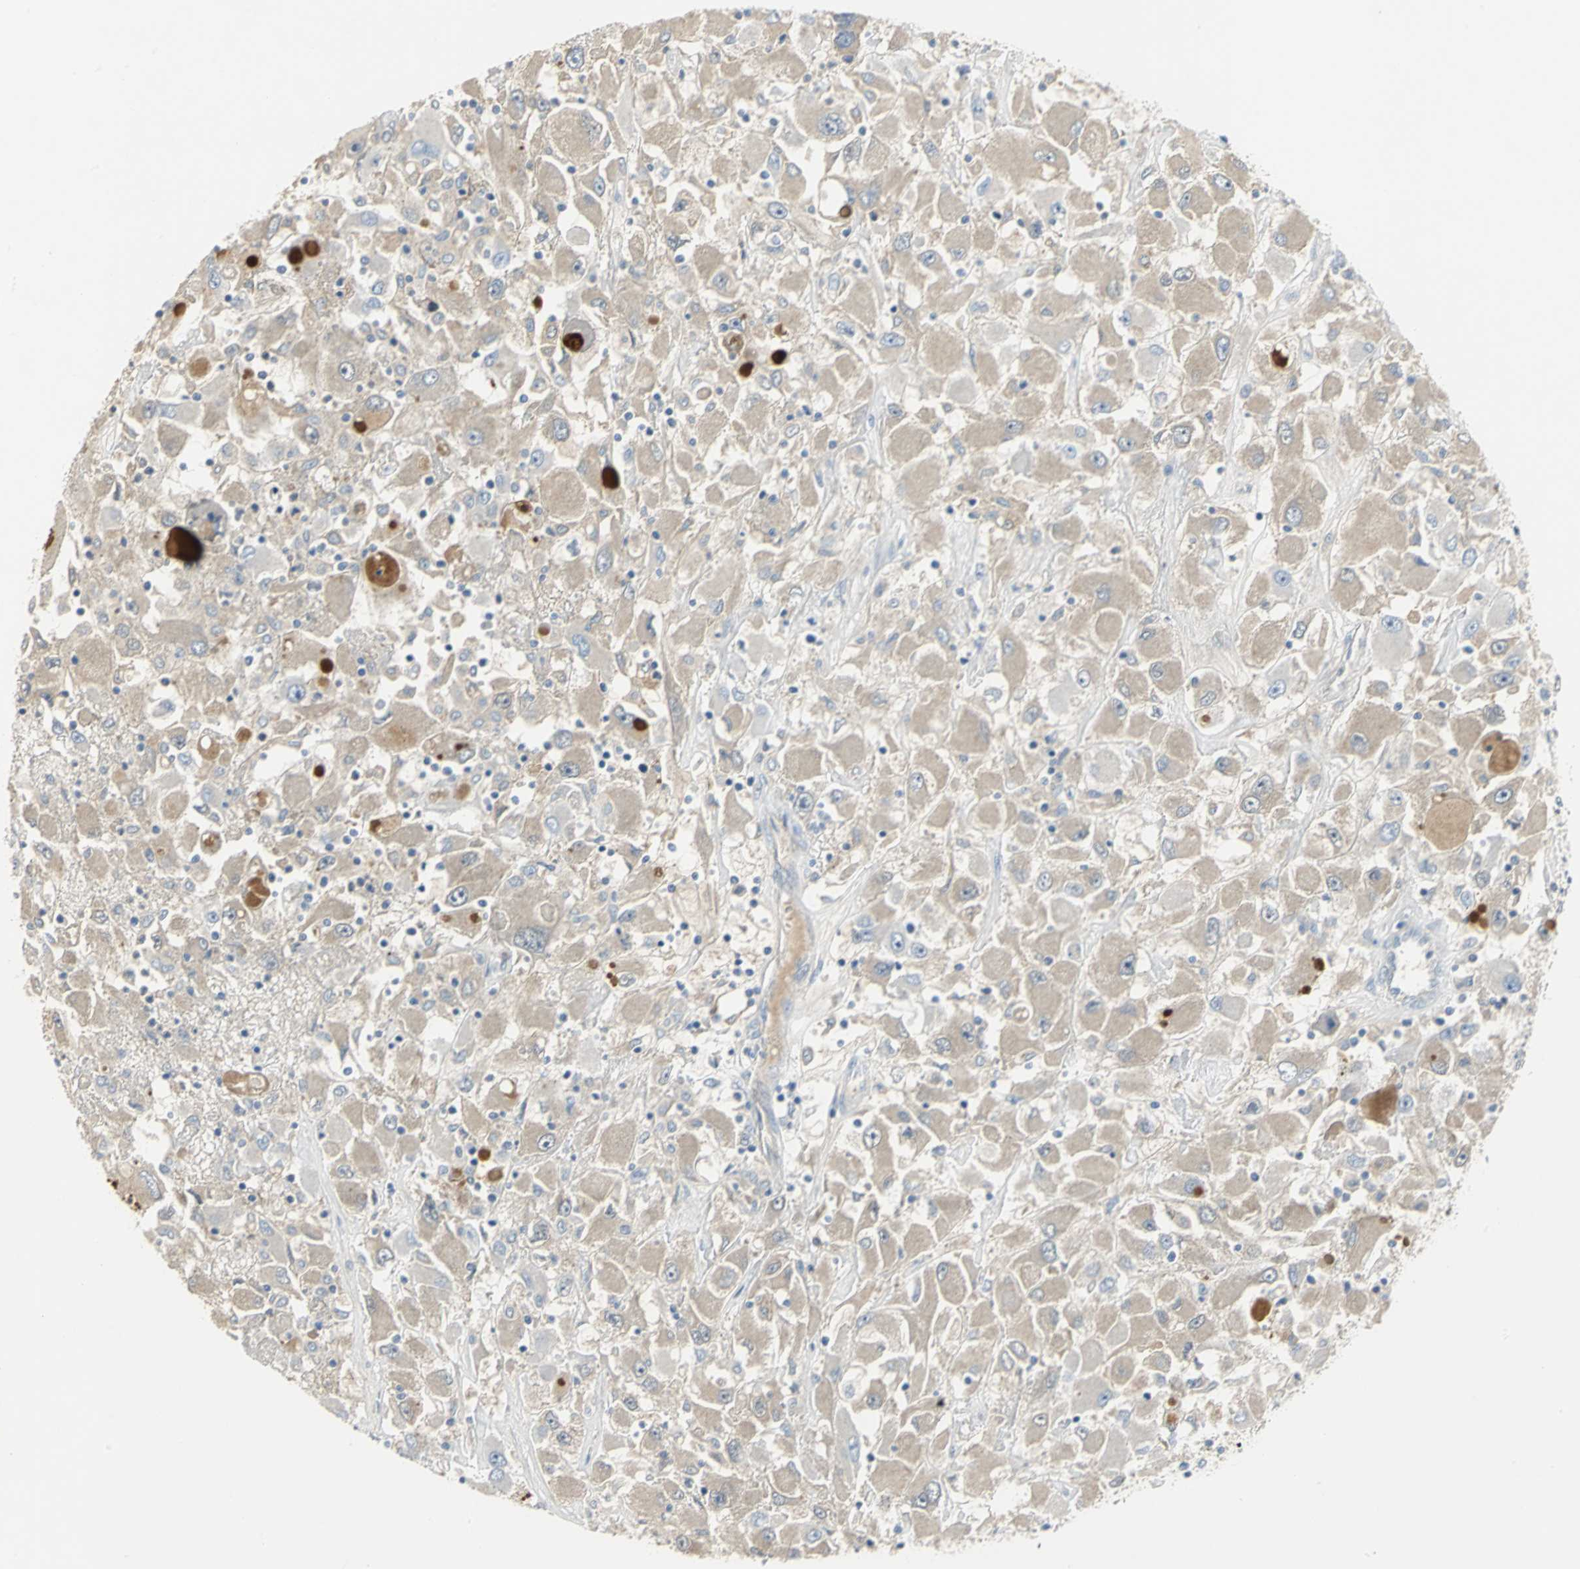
{"staining": {"intensity": "weak", "quantity": "25%-75%", "location": "cytoplasmic/membranous"}, "tissue": "renal cancer", "cell_type": "Tumor cells", "image_type": "cancer", "snomed": [{"axis": "morphology", "description": "Adenocarcinoma, NOS"}, {"axis": "topography", "description": "Kidney"}], "caption": "Immunohistochemistry (IHC) photomicrograph of renal adenocarcinoma stained for a protein (brown), which exhibits low levels of weak cytoplasmic/membranous expression in approximately 25%-75% of tumor cells.", "gene": "PROC", "patient": {"sex": "female", "age": 52}}